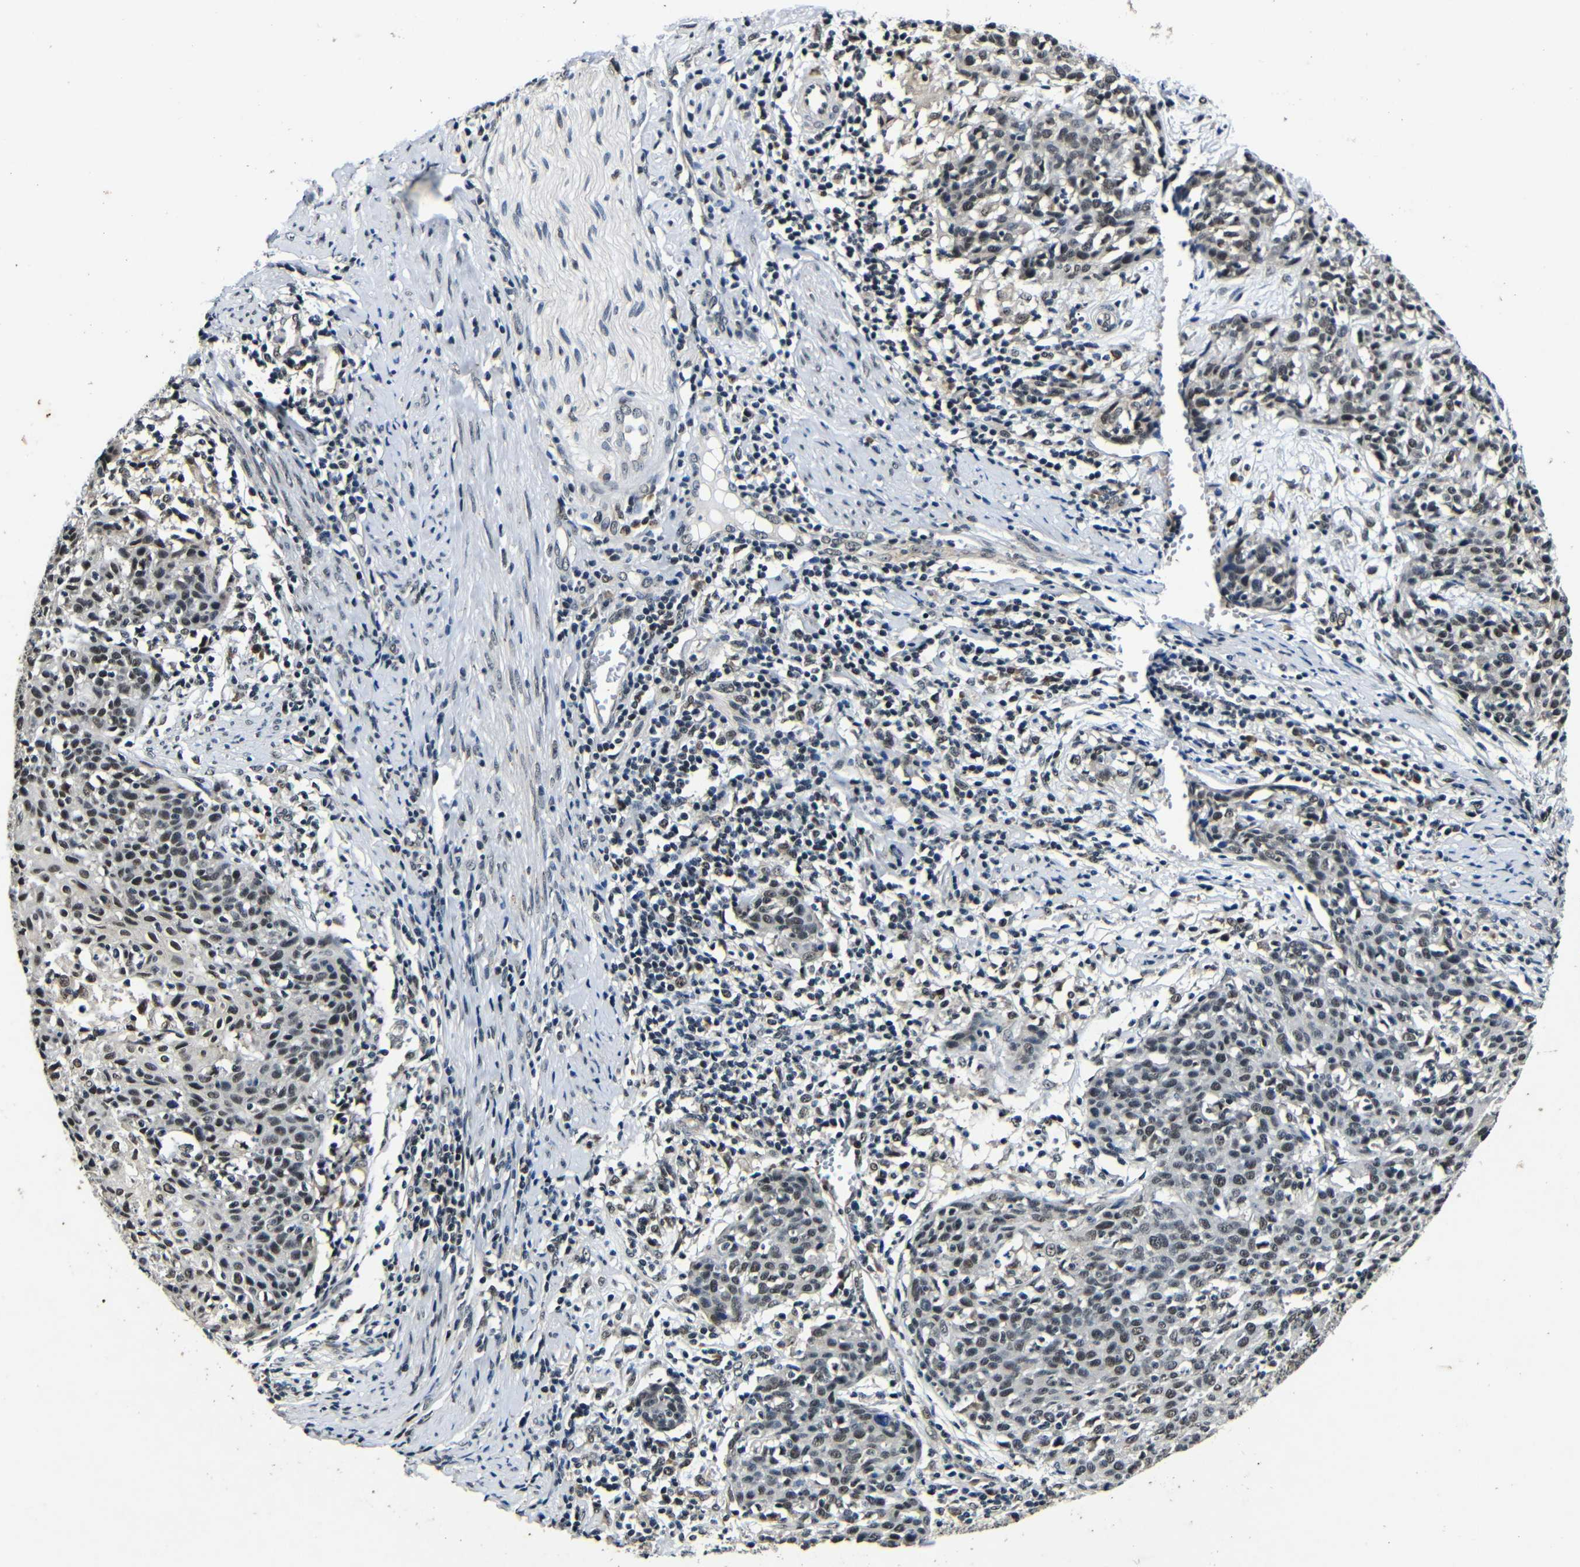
{"staining": {"intensity": "weak", "quantity": ">75%", "location": "nuclear"}, "tissue": "cervical cancer", "cell_type": "Tumor cells", "image_type": "cancer", "snomed": [{"axis": "morphology", "description": "Squamous cell carcinoma, NOS"}, {"axis": "topography", "description": "Cervix"}], "caption": "Protein expression analysis of human cervical cancer reveals weak nuclear expression in approximately >75% of tumor cells.", "gene": "FOXD4", "patient": {"sex": "female", "age": 38}}